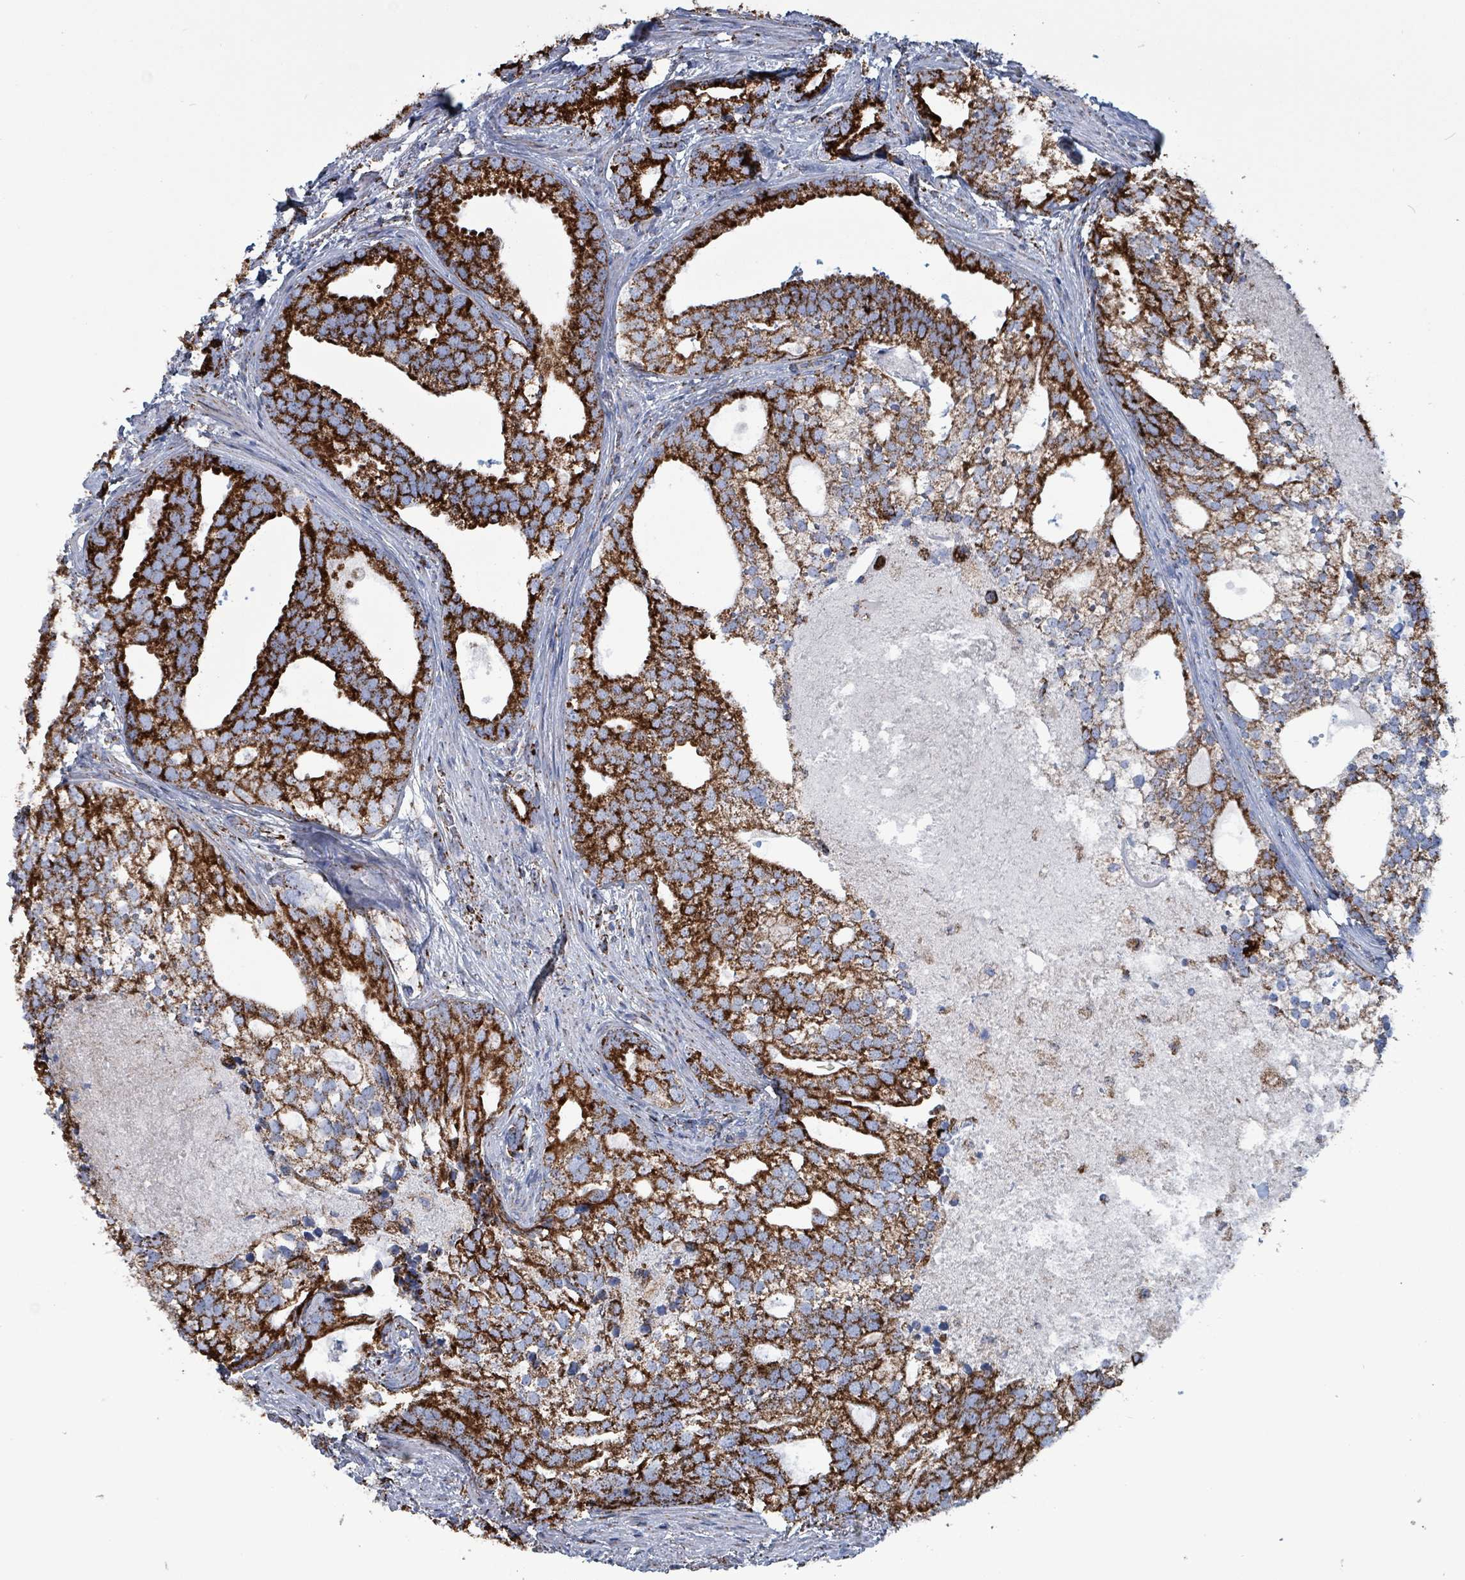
{"staining": {"intensity": "strong", "quantity": ">75%", "location": "cytoplasmic/membranous"}, "tissue": "prostate cancer", "cell_type": "Tumor cells", "image_type": "cancer", "snomed": [{"axis": "morphology", "description": "Adenocarcinoma, High grade"}, {"axis": "topography", "description": "Prostate"}], "caption": "Immunohistochemical staining of adenocarcinoma (high-grade) (prostate) shows high levels of strong cytoplasmic/membranous positivity in approximately >75% of tumor cells.", "gene": "IDH3B", "patient": {"sex": "male", "age": 75}}